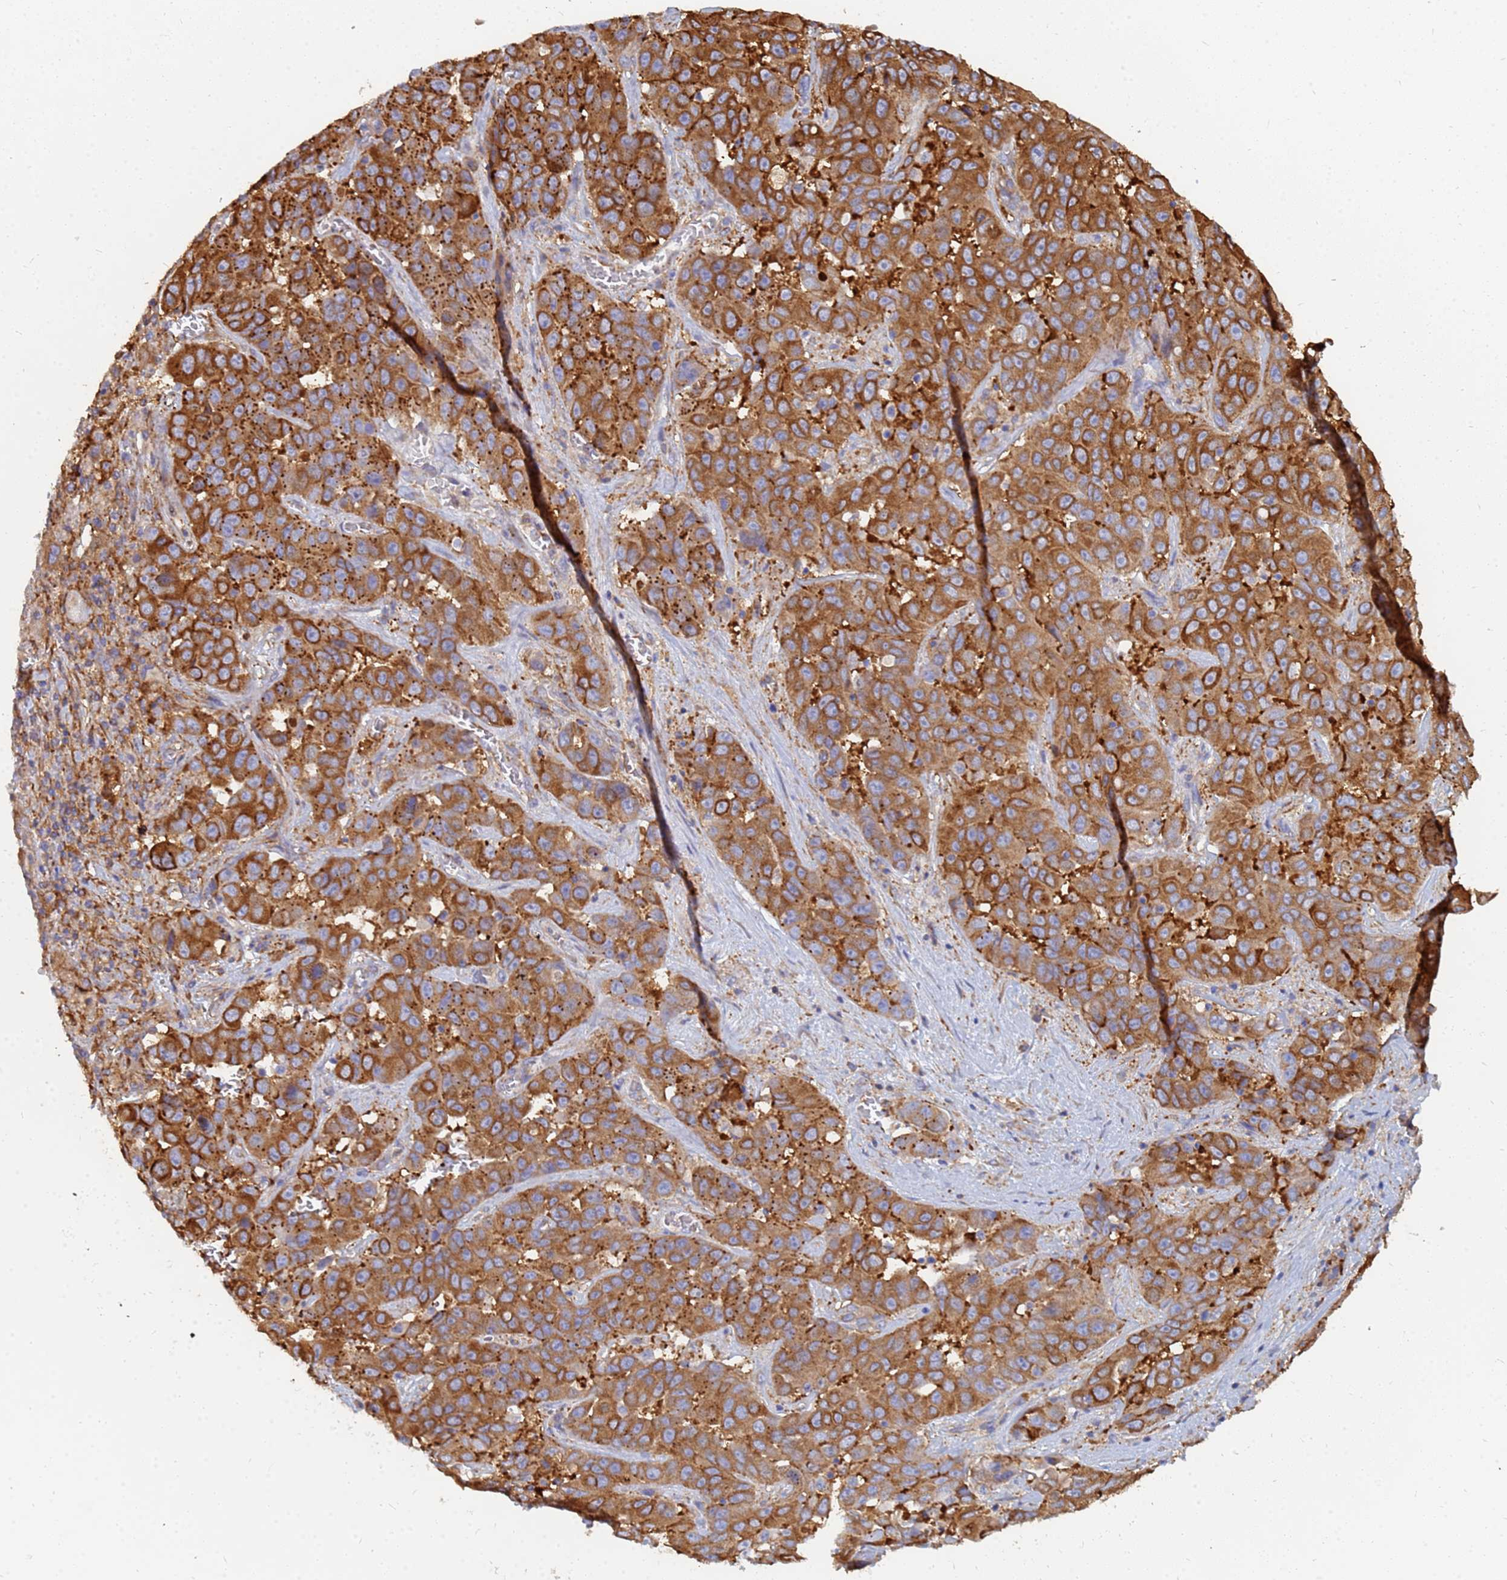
{"staining": {"intensity": "strong", "quantity": ">75%", "location": "cytoplasmic/membranous"}, "tissue": "liver cancer", "cell_type": "Tumor cells", "image_type": "cancer", "snomed": [{"axis": "morphology", "description": "Cholangiocarcinoma"}, {"axis": "topography", "description": "Liver"}], "caption": "Liver cholangiocarcinoma tissue reveals strong cytoplasmic/membranous staining in about >75% of tumor cells Nuclei are stained in blue.", "gene": "GPR42", "patient": {"sex": "female", "age": 52}}